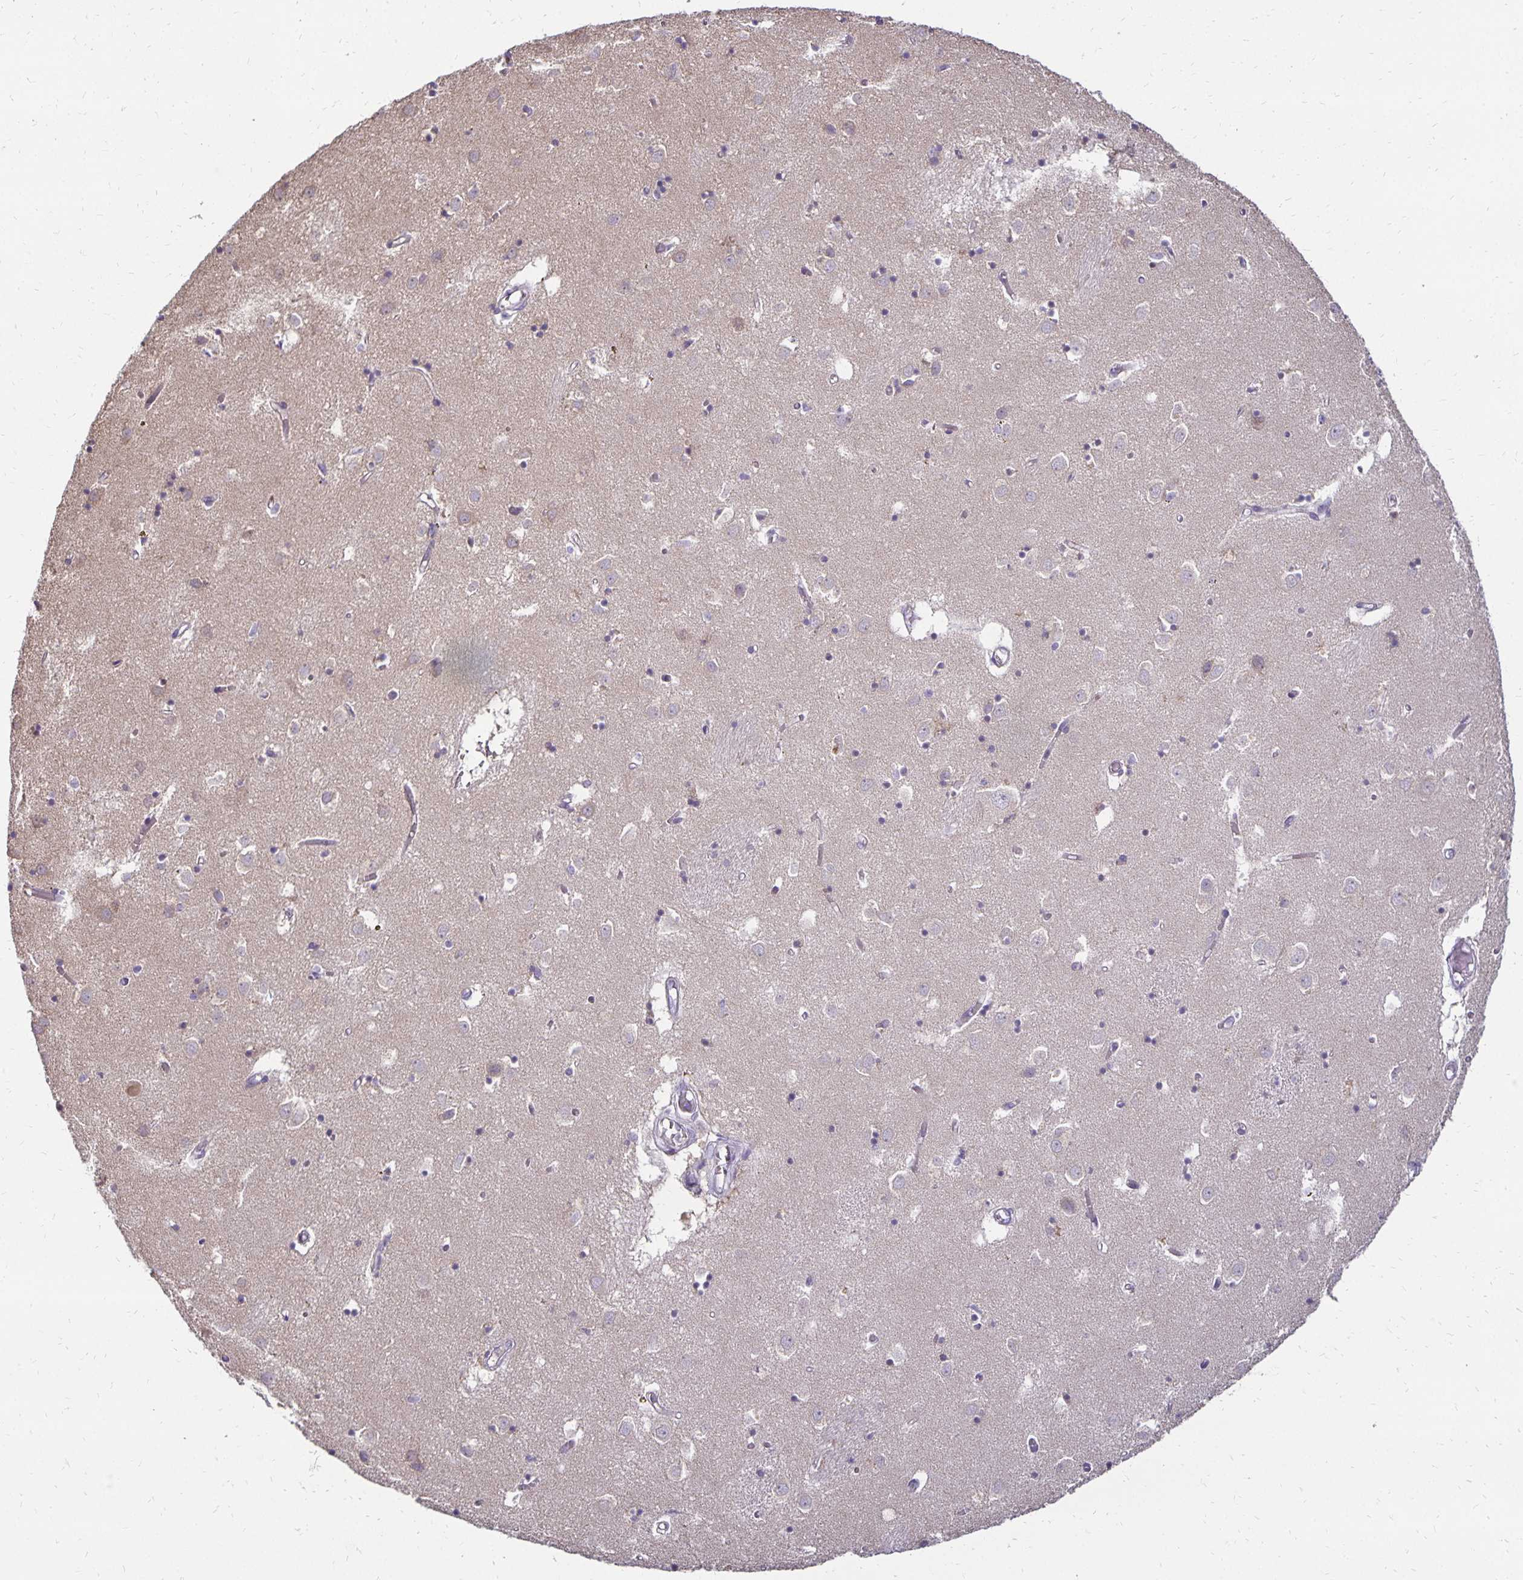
{"staining": {"intensity": "weak", "quantity": "<25%", "location": "cytoplasmic/membranous"}, "tissue": "caudate", "cell_type": "Glial cells", "image_type": "normal", "snomed": [{"axis": "morphology", "description": "Normal tissue, NOS"}, {"axis": "topography", "description": "Lateral ventricle wall"}], "caption": "This is a image of immunohistochemistry (IHC) staining of unremarkable caudate, which shows no expression in glial cells.", "gene": "FN3K", "patient": {"sex": "male", "age": 70}}